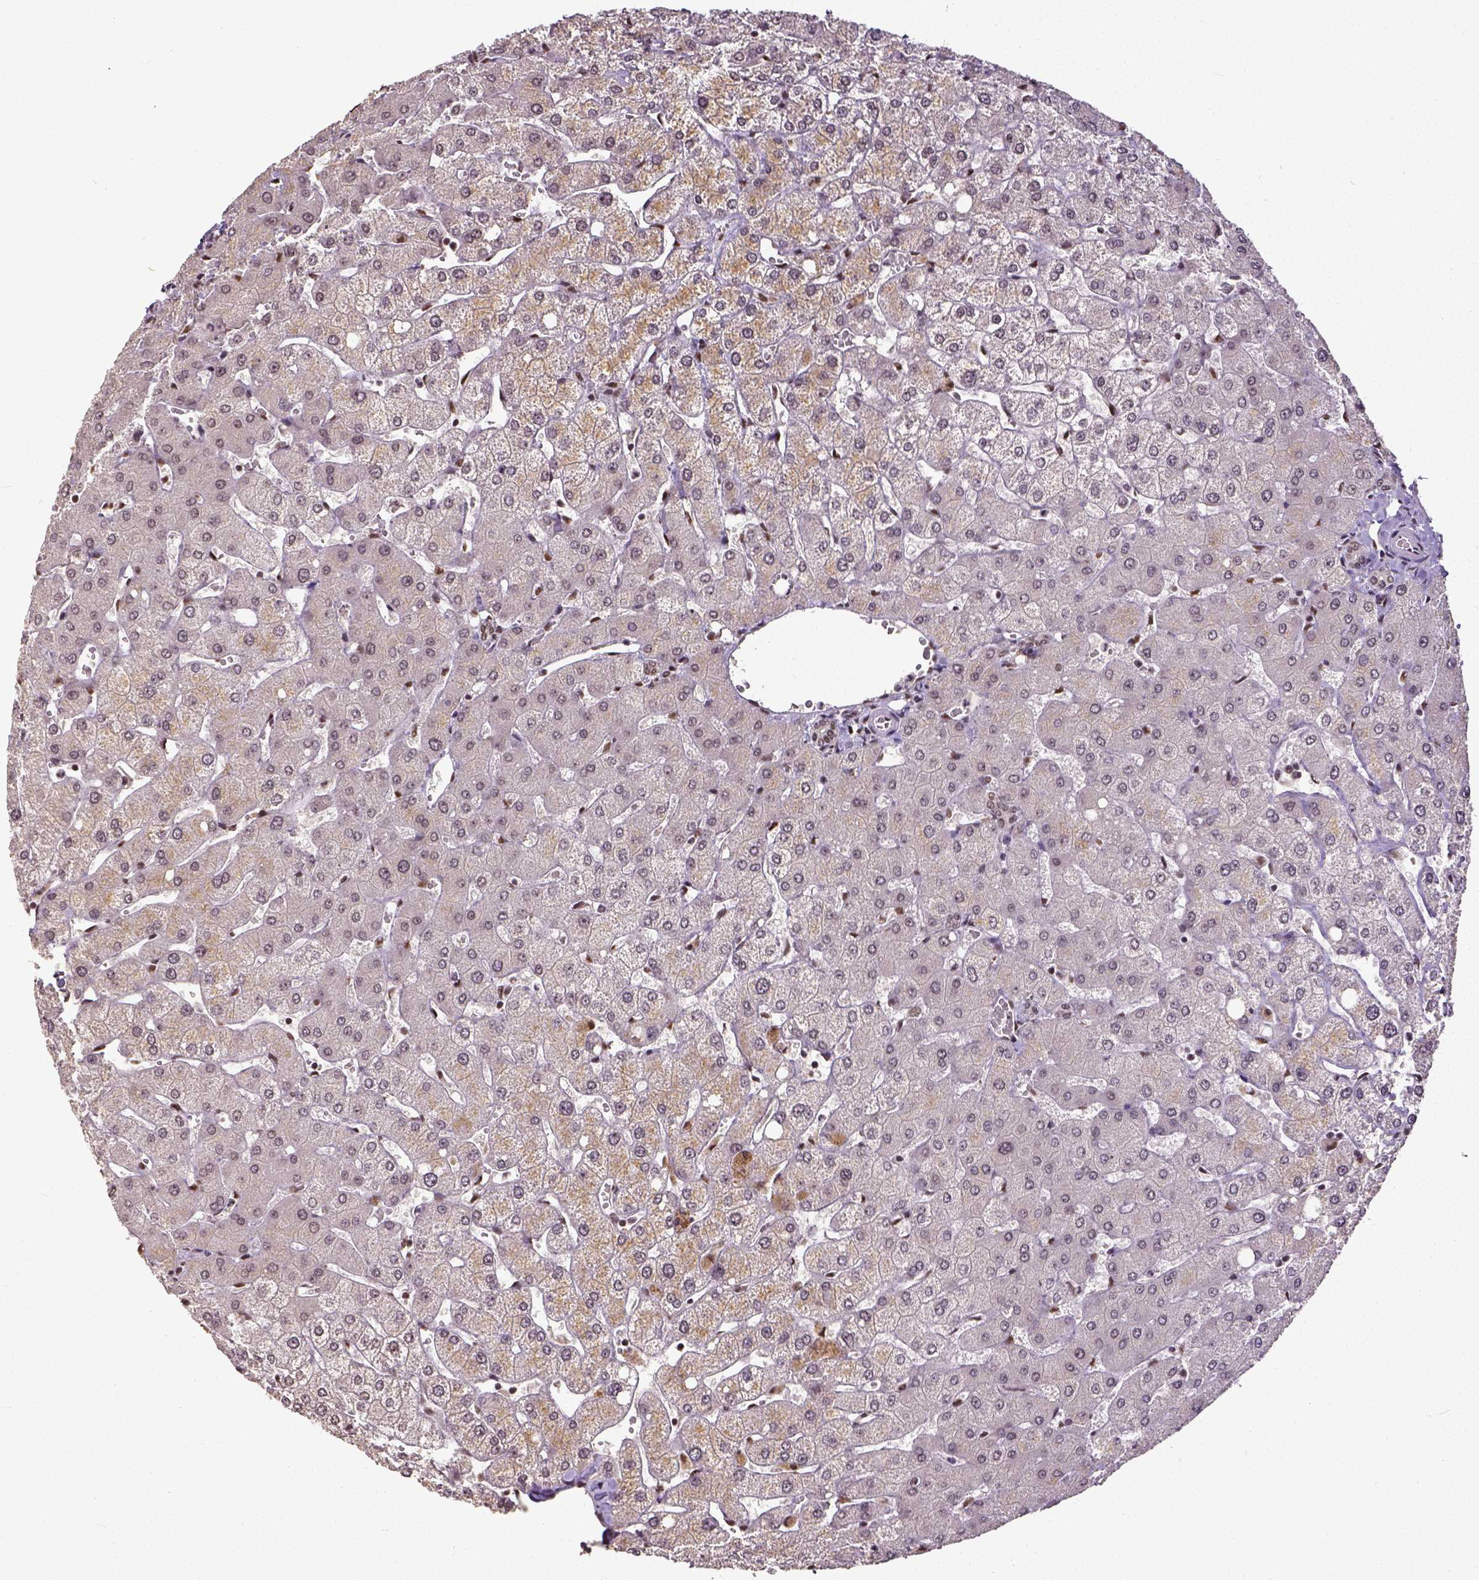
{"staining": {"intensity": "weak", "quantity": "25%-75%", "location": "nuclear"}, "tissue": "liver", "cell_type": "Cholangiocytes", "image_type": "normal", "snomed": [{"axis": "morphology", "description": "Normal tissue, NOS"}, {"axis": "topography", "description": "Liver"}], "caption": "The photomicrograph demonstrates immunohistochemical staining of unremarkable liver. There is weak nuclear staining is appreciated in approximately 25%-75% of cholangiocytes. (DAB (3,3'-diaminobenzidine) IHC, brown staining for protein, blue staining for nuclei).", "gene": "ATRX", "patient": {"sex": "female", "age": 54}}